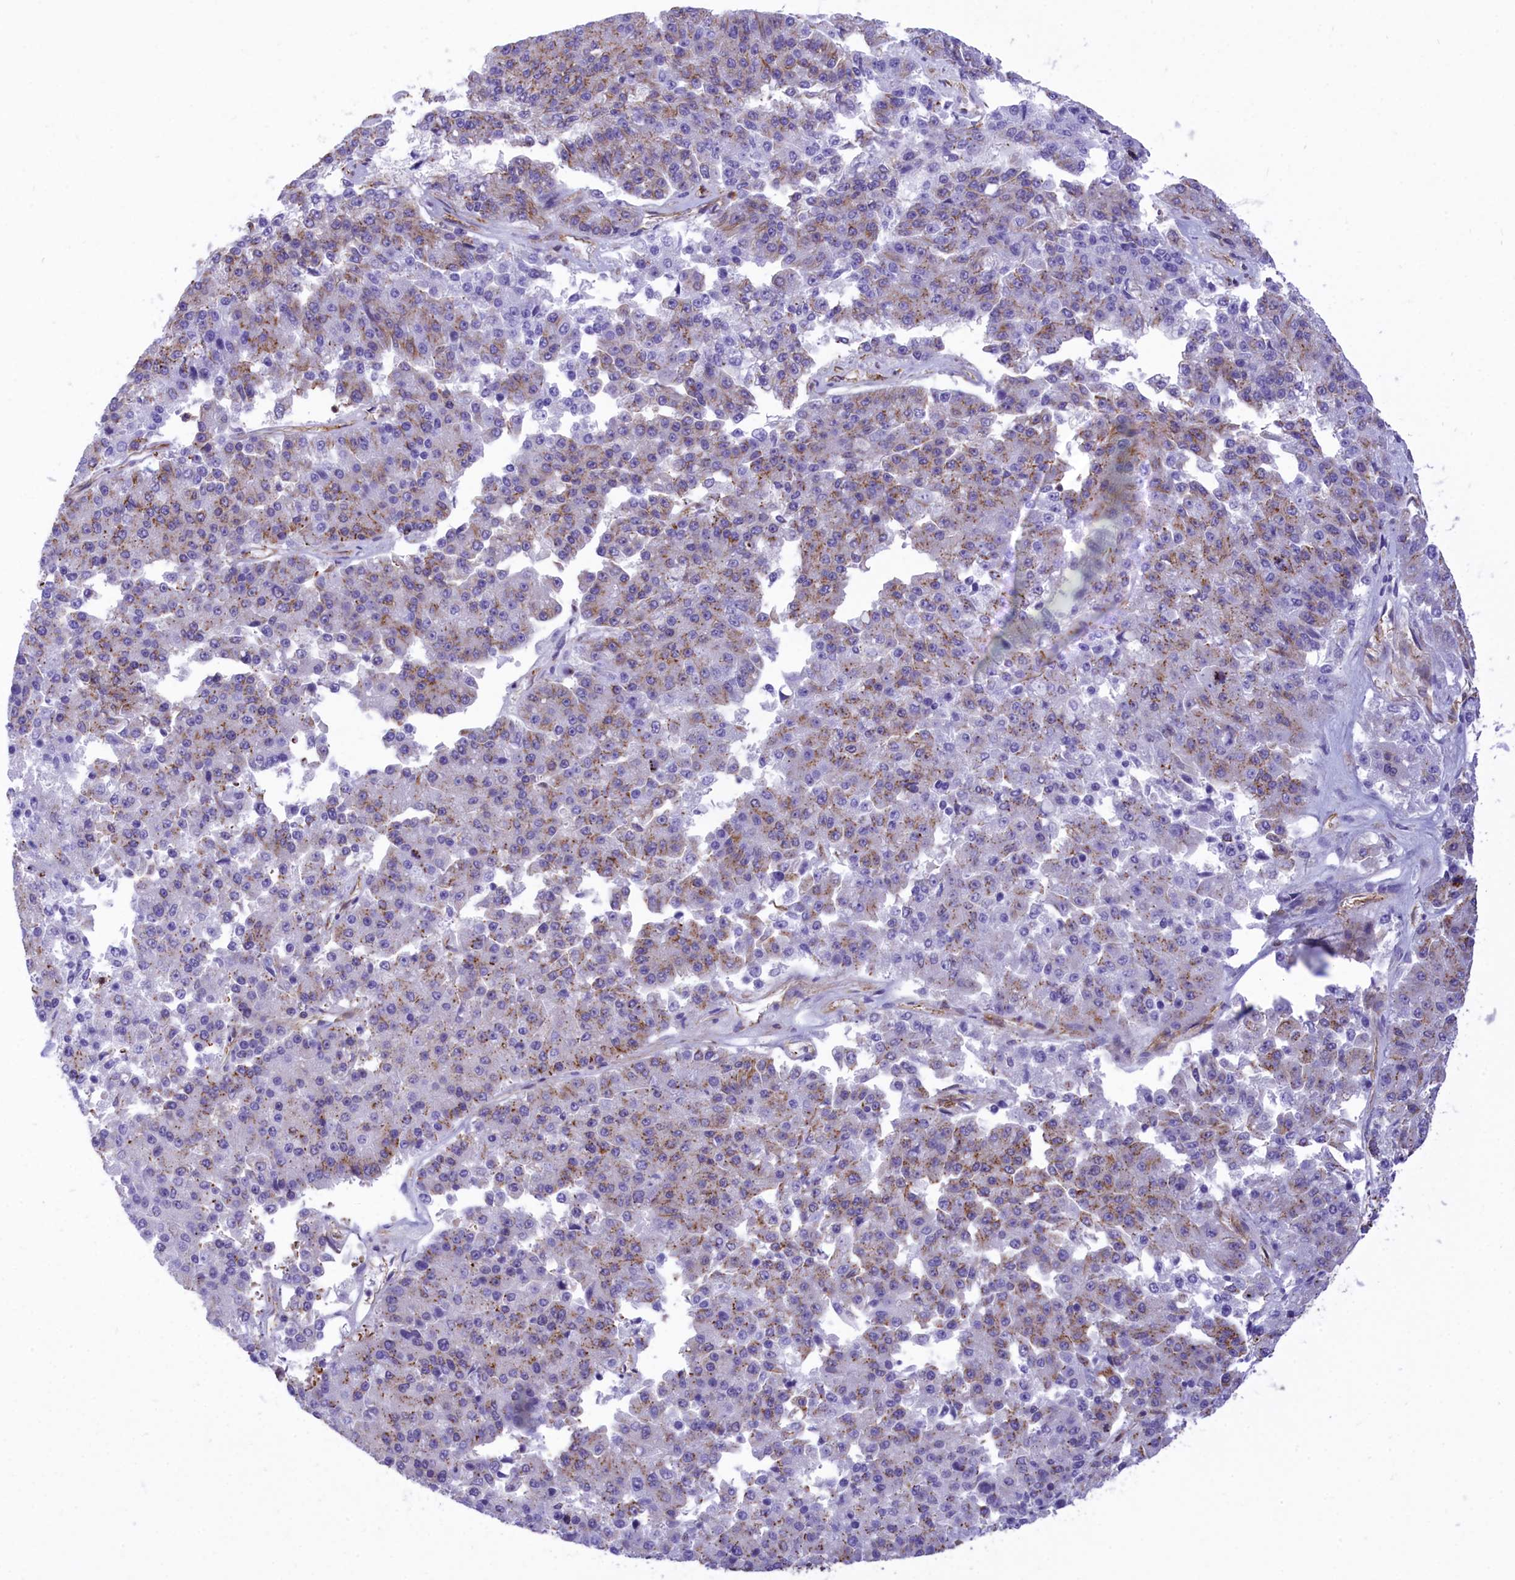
{"staining": {"intensity": "weak", "quantity": "25%-75%", "location": "cytoplasmic/membranous"}, "tissue": "pancreatic cancer", "cell_type": "Tumor cells", "image_type": "cancer", "snomed": [{"axis": "morphology", "description": "Adenocarcinoma, NOS"}, {"axis": "topography", "description": "Pancreas"}], "caption": "Immunohistochemical staining of human pancreatic cancer (adenocarcinoma) reveals low levels of weak cytoplasmic/membranous protein expression in approximately 25%-75% of tumor cells.", "gene": "SEPTIN9", "patient": {"sex": "male", "age": 50}}